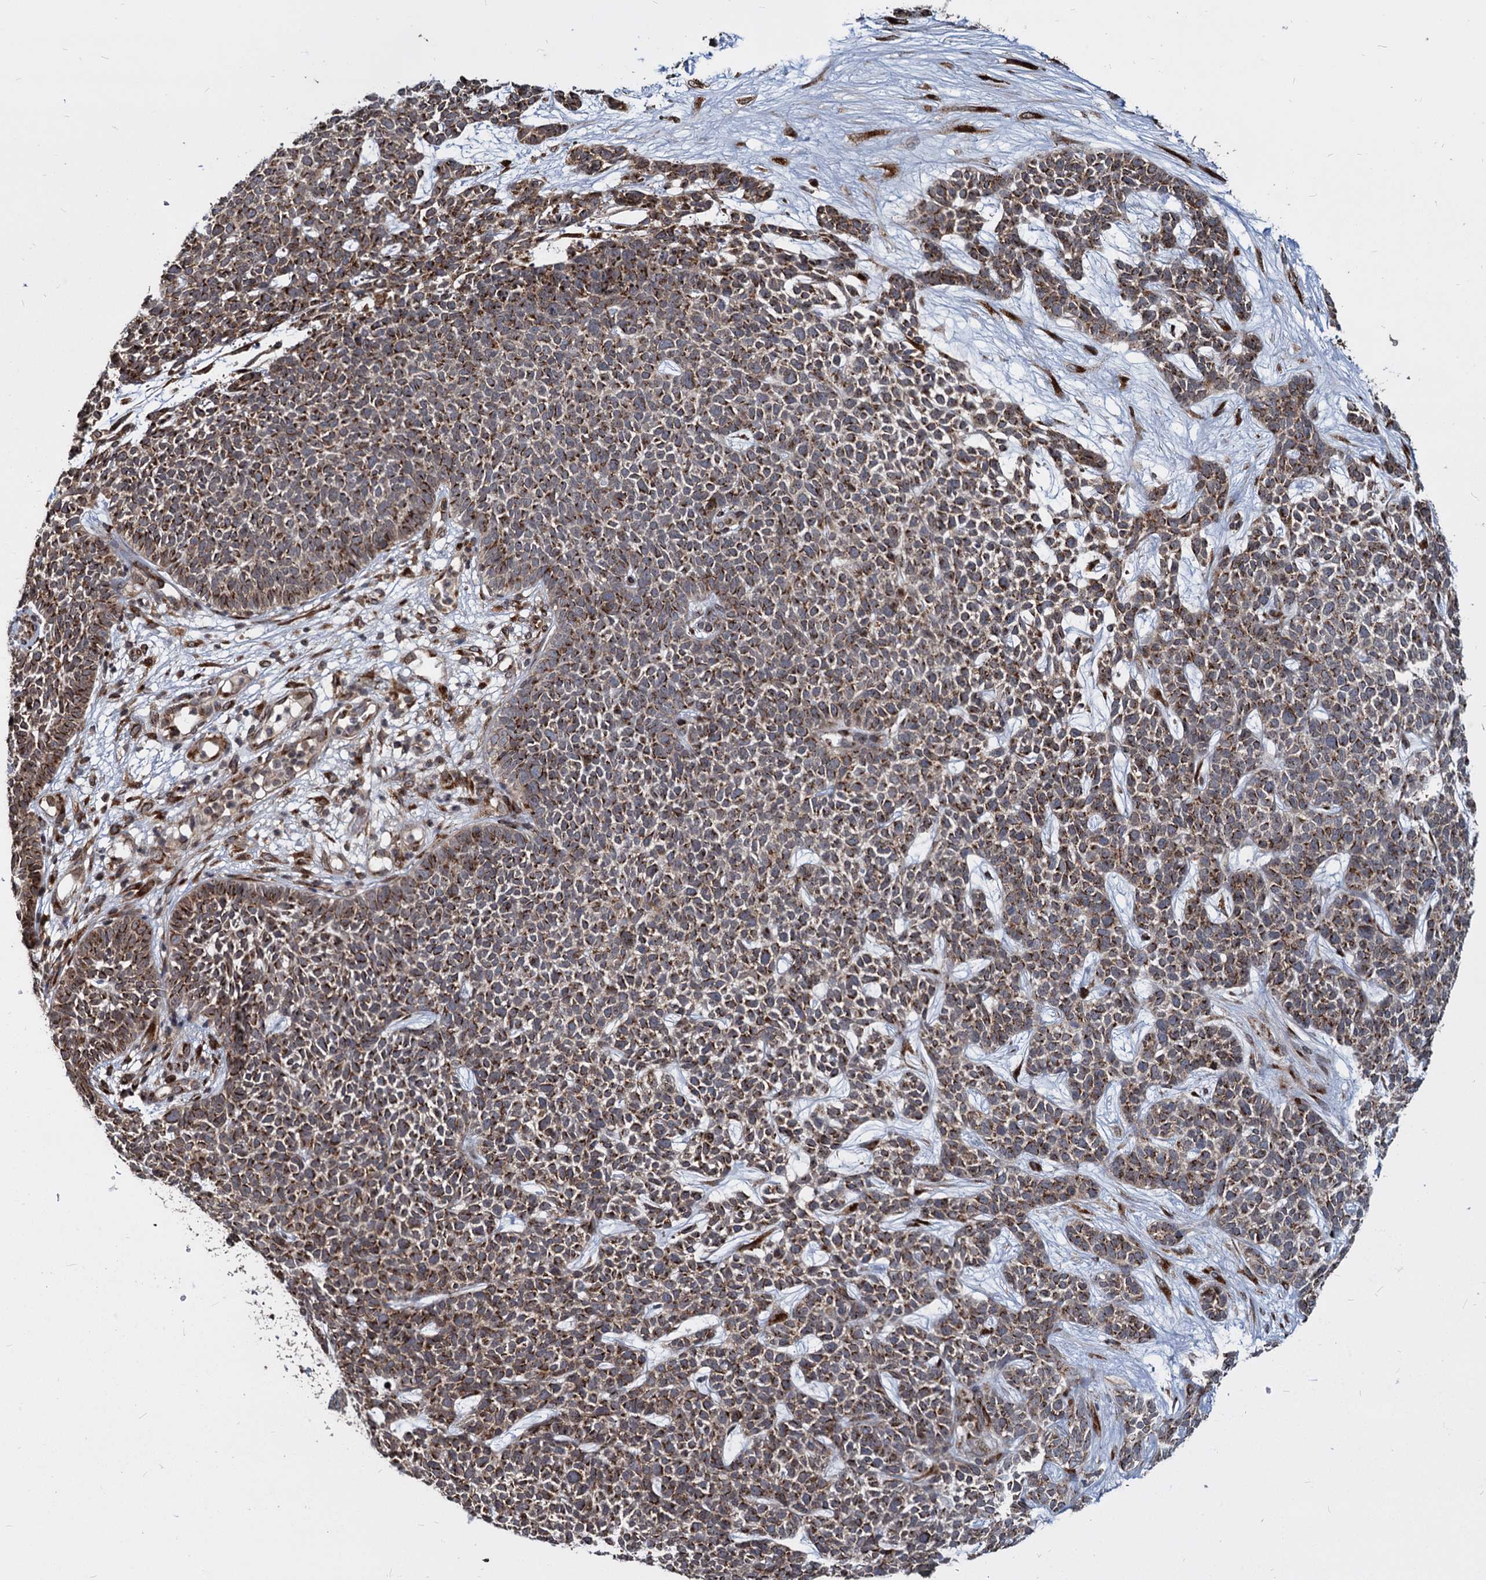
{"staining": {"intensity": "moderate", "quantity": ">75%", "location": "cytoplasmic/membranous"}, "tissue": "skin cancer", "cell_type": "Tumor cells", "image_type": "cancer", "snomed": [{"axis": "morphology", "description": "Basal cell carcinoma"}, {"axis": "topography", "description": "Skin"}], "caption": "Skin basal cell carcinoma stained with a brown dye exhibits moderate cytoplasmic/membranous positive expression in approximately >75% of tumor cells.", "gene": "SAAL1", "patient": {"sex": "female", "age": 84}}